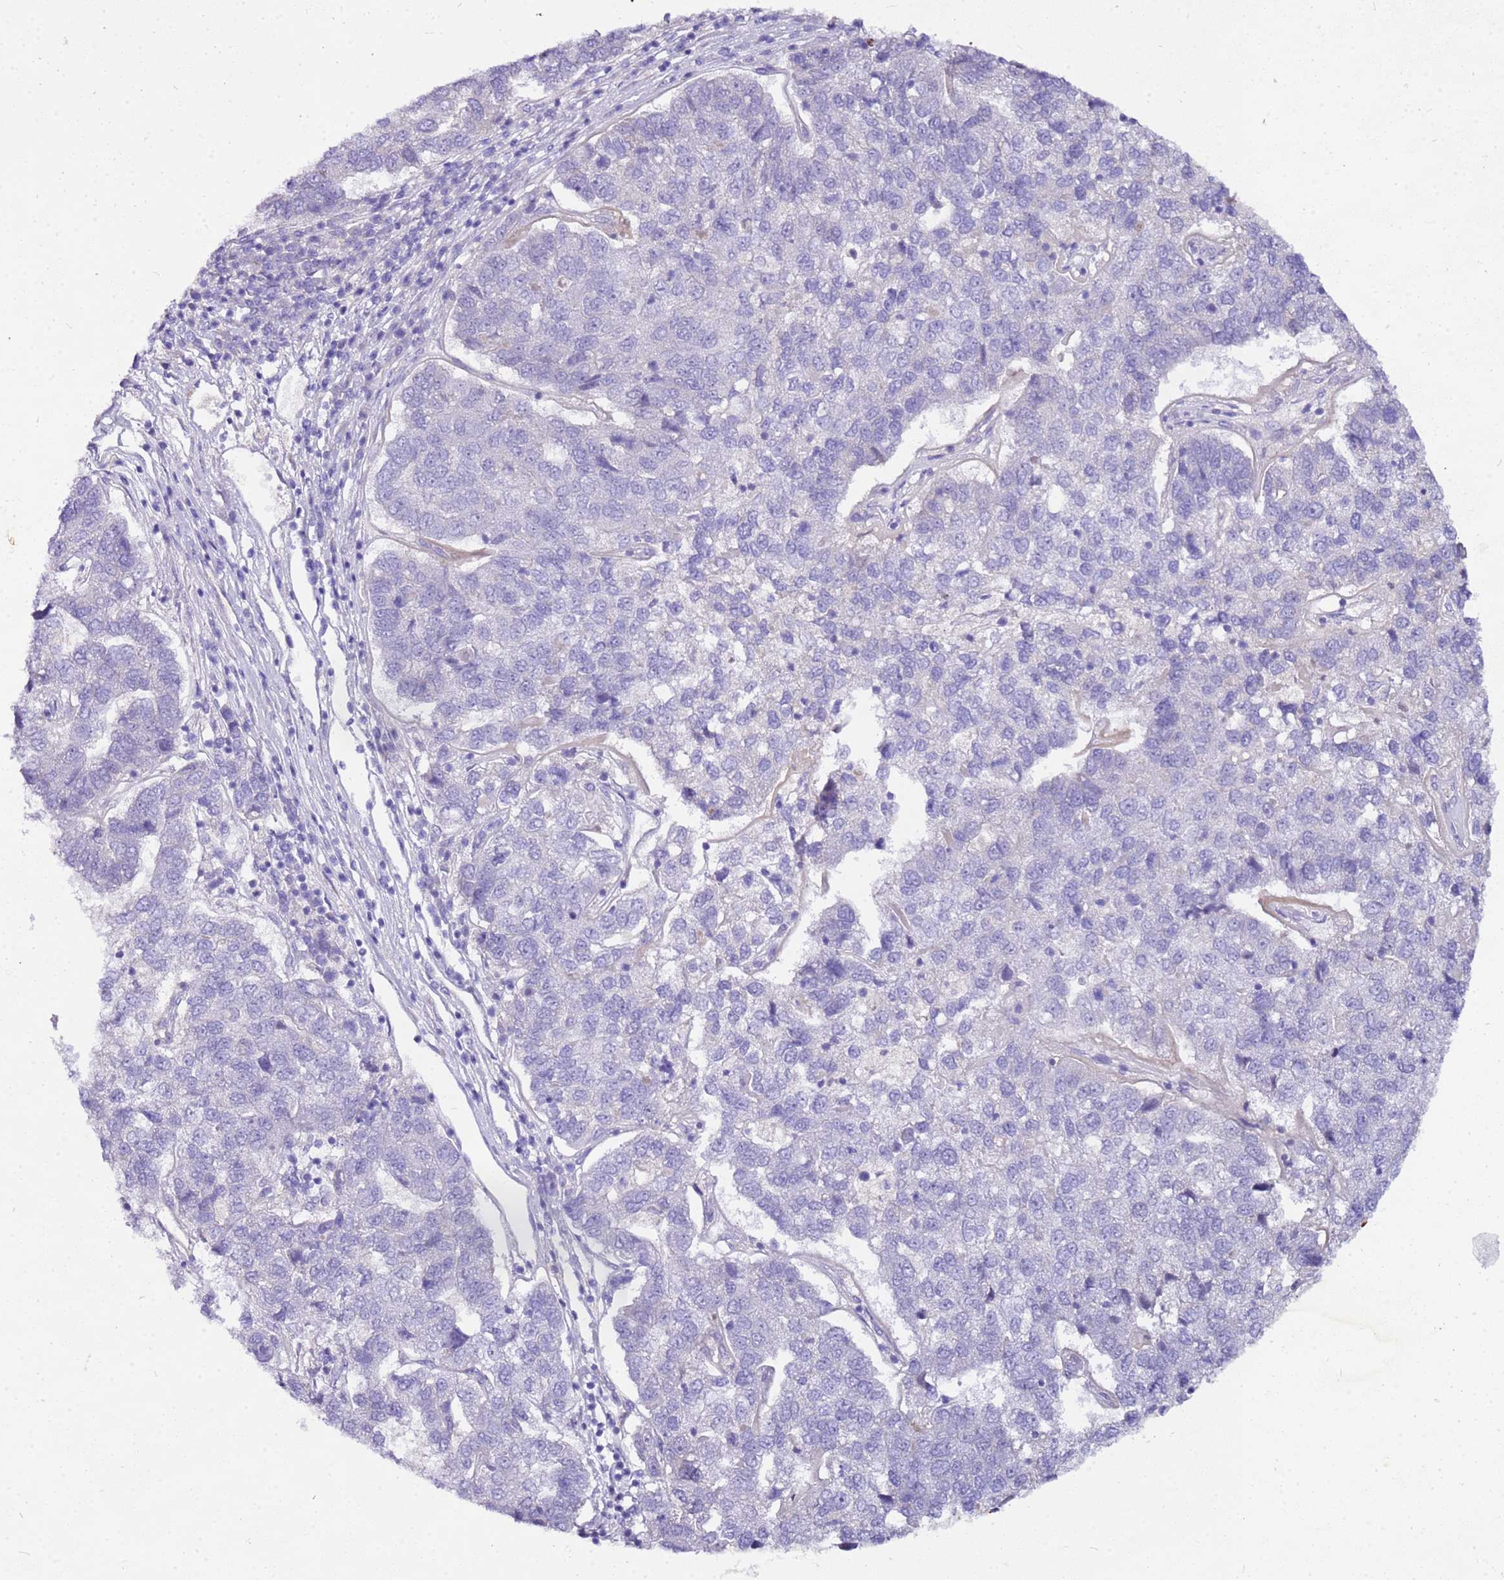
{"staining": {"intensity": "negative", "quantity": "none", "location": "none"}, "tissue": "pancreatic cancer", "cell_type": "Tumor cells", "image_type": "cancer", "snomed": [{"axis": "morphology", "description": "Adenocarcinoma, NOS"}, {"axis": "topography", "description": "Pancreas"}], "caption": "Pancreatic adenocarcinoma was stained to show a protein in brown. There is no significant expression in tumor cells. Nuclei are stained in blue.", "gene": "DCDC2B", "patient": {"sex": "female", "age": 61}}